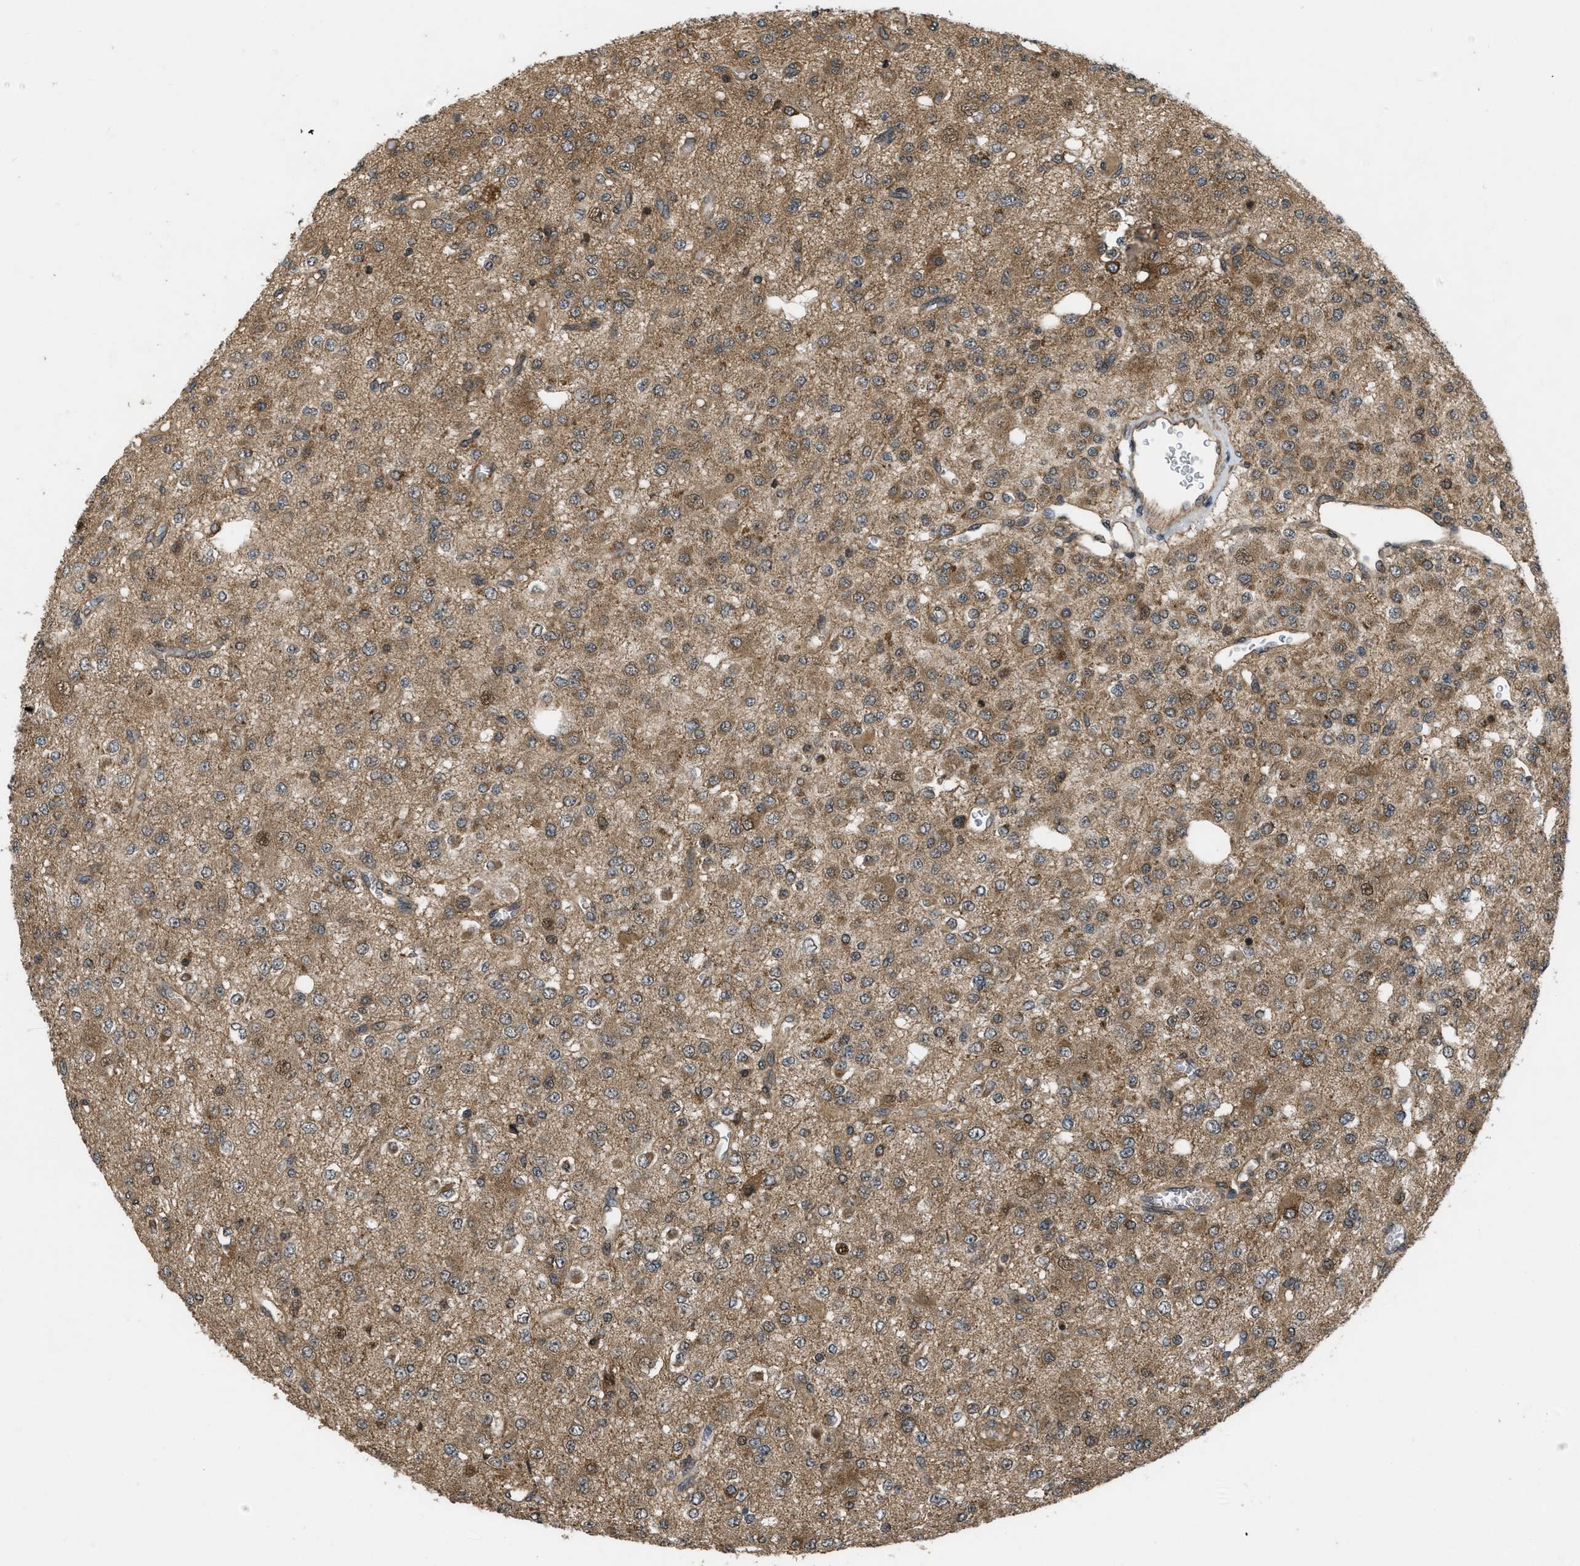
{"staining": {"intensity": "moderate", "quantity": "25%-75%", "location": "cytoplasmic/membranous,nuclear"}, "tissue": "glioma", "cell_type": "Tumor cells", "image_type": "cancer", "snomed": [{"axis": "morphology", "description": "Glioma, malignant, Low grade"}, {"axis": "topography", "description": "Brain"}], "caption": "Glioma stained for a protein displays moderate cytoplasmic/membranous and nuclear positivity in tumor cells. (Brightfield microscopy of DAB IHC at high magnification).", "gene": "SPTLC1", "patient": {"sex": "male", "age": 38}}